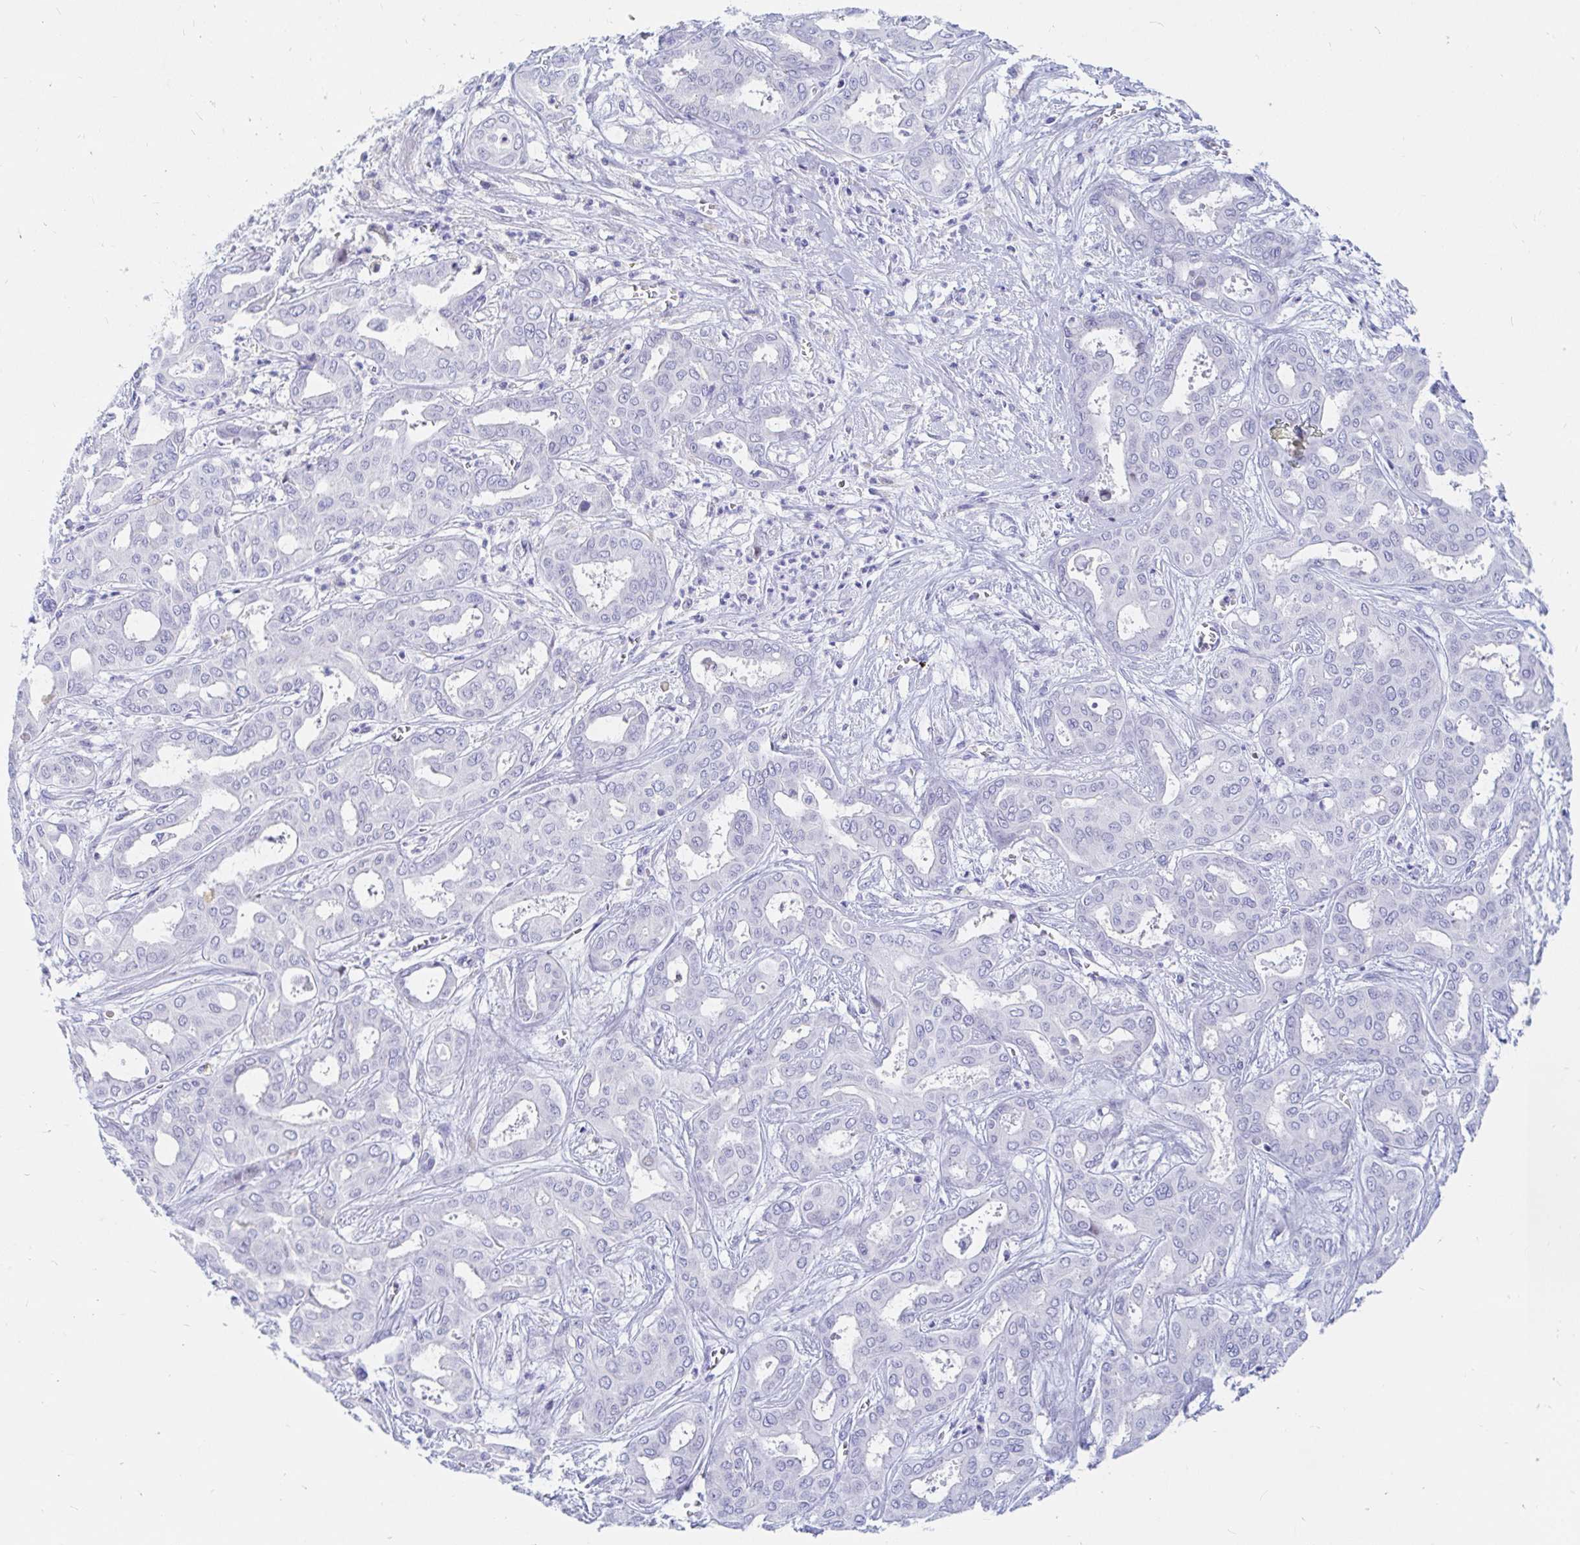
{"staining": {"intensity": "negative", "quantity": "none", "location": "none"}, "tissue": "liver cancer", "cell_type": "Tumor cells", "image_type": "cancer", "snomed": [{"axis": "morphology", "description": "Cholangiocarcinoma"}, {"axis": "topography", "description": "Liver"}], "caption": "An immunohistochemistry photomicrograph of liver cancer is shown. There is no staining in tumor cells of liver cancer.", "gene": "PPP1R1B", "patient": {"sex": "female", "age": 64}}